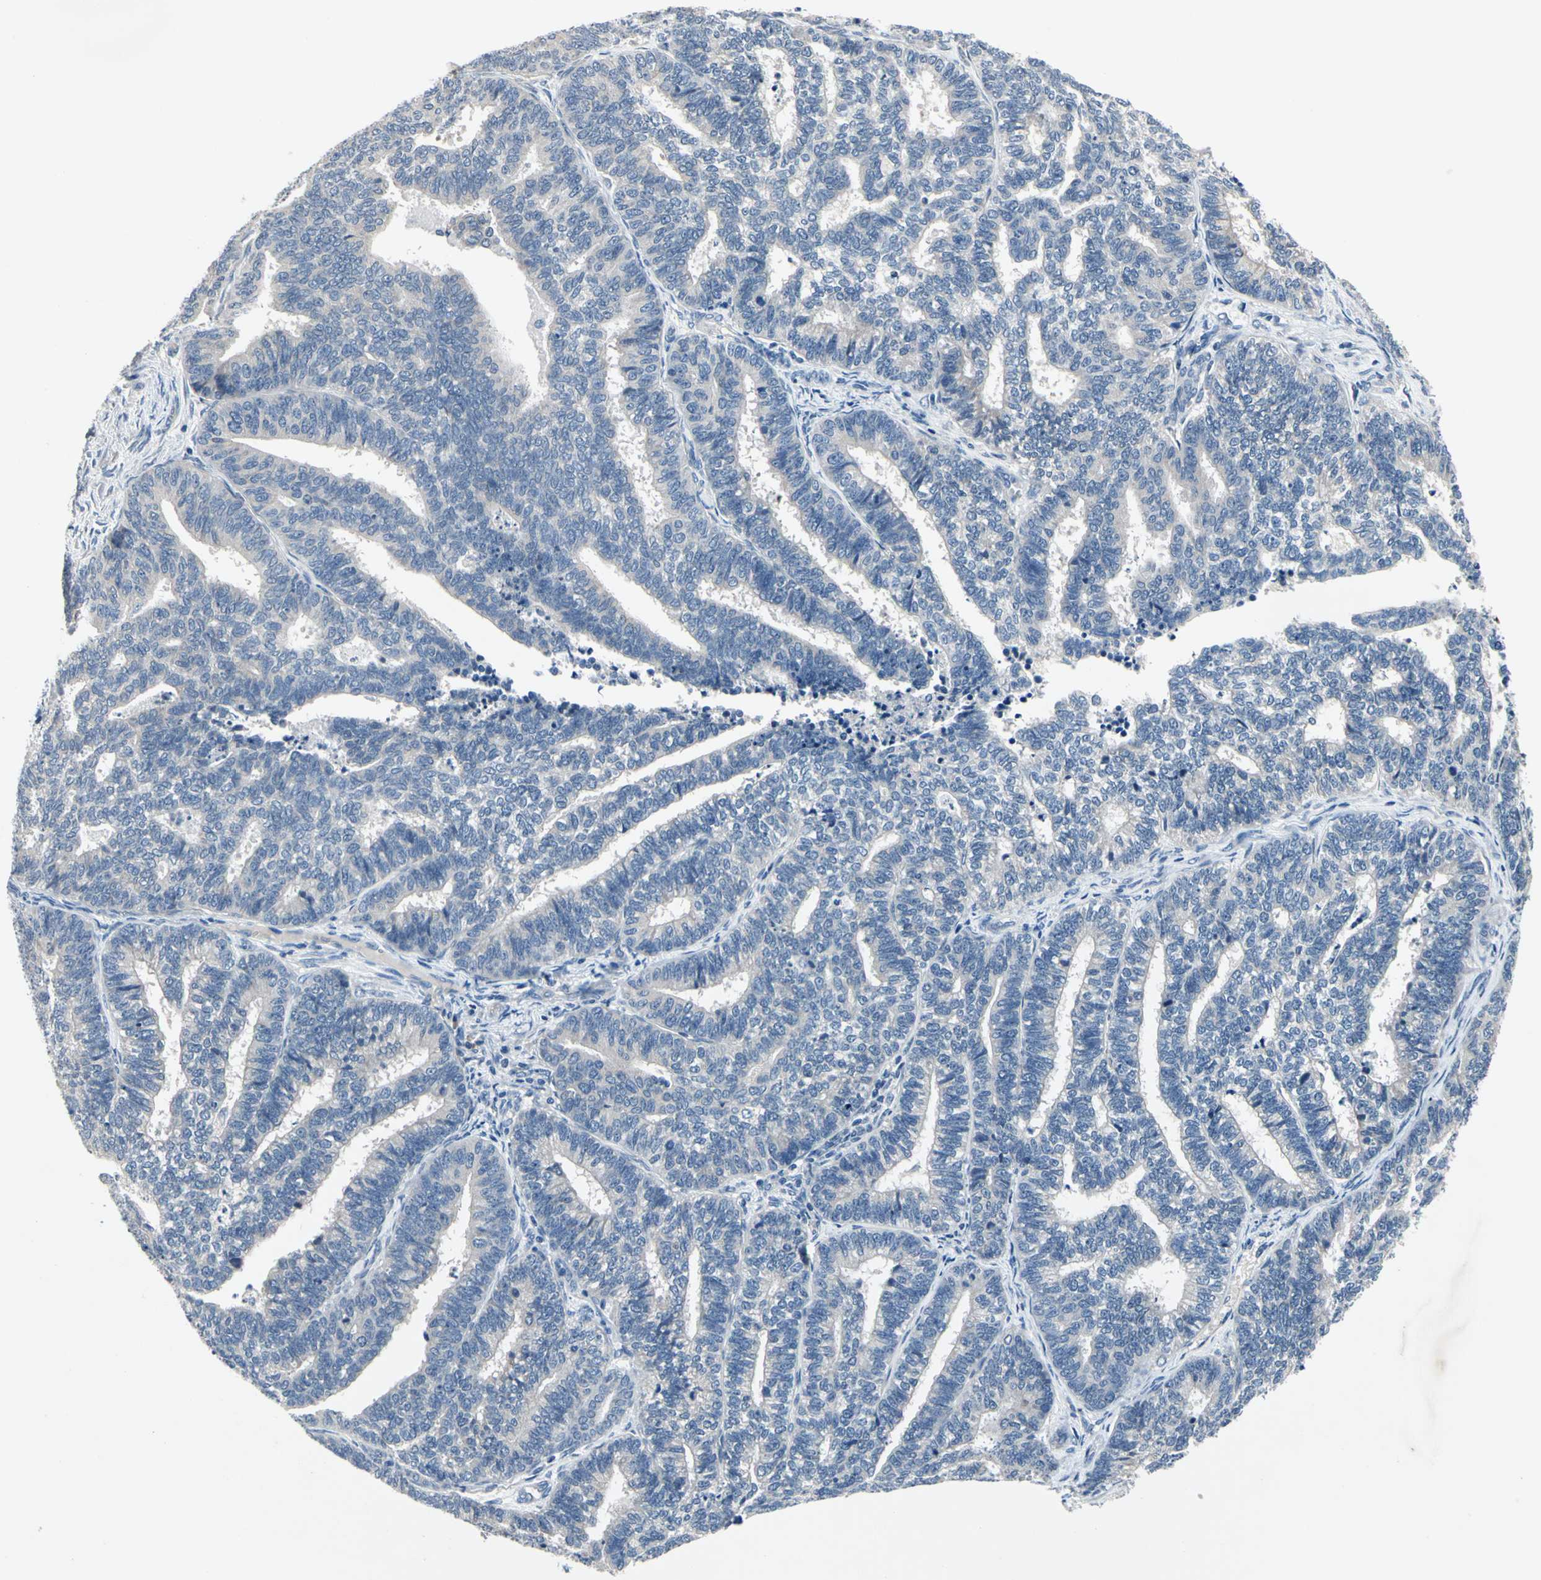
{"staining": {"intensity": "negative", "quantity": "none", "location": "none"}, "tissue": "endometrial cancer", "cell_type": "Tumor cells", "image_type": "cancer", "snomed": [{"axis": "morphology", "description": "Adenocarcinoma, NOS"}, {"axis": "topography", "description": "Endometrium"}], "caption": "Immunohistochemistry of human endometrial cancer shows no positivity in tumor cells.", "gene": "SELENOK", "patient": {"sex": "female", "age": 70}}